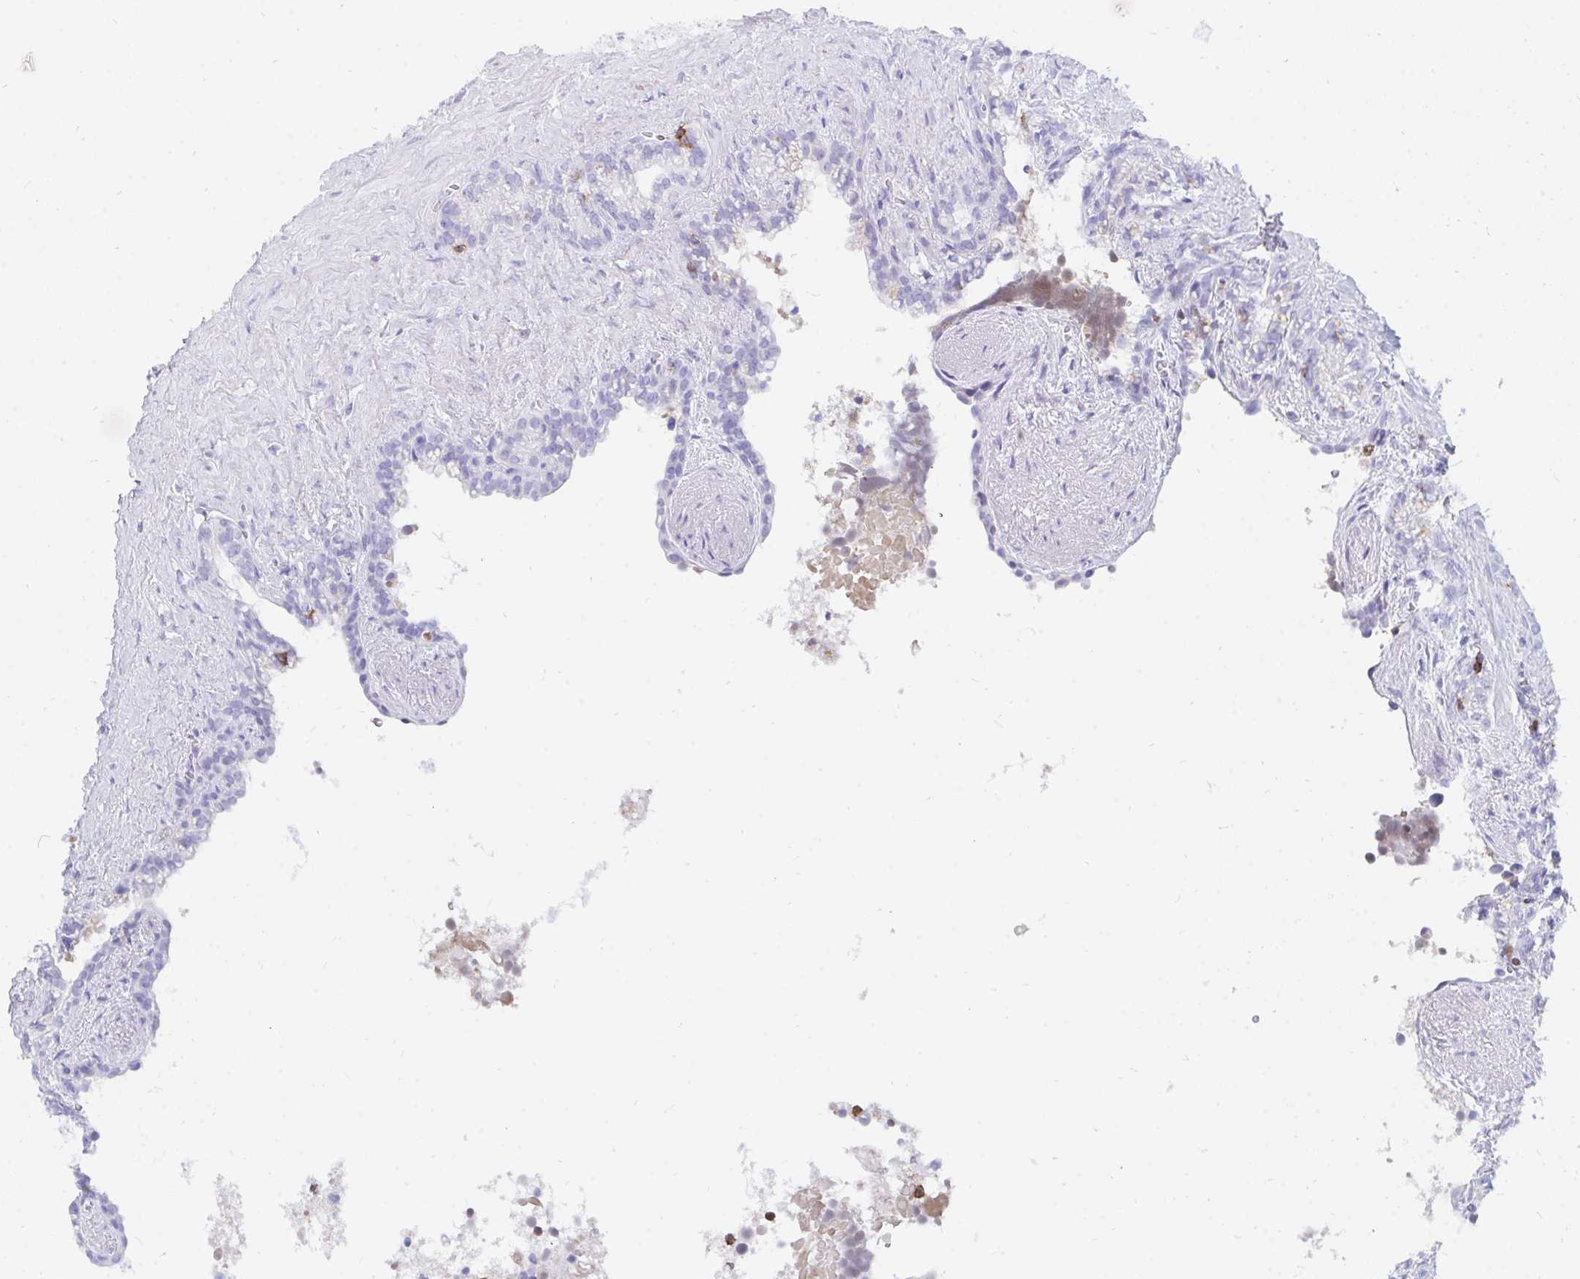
{"staining": {"intensity": "negative", "quantity": "none", "location": "none"}, "tissue": "seminal vesicle", "cell_type": "Glandular cells", "image_type": "normal", "snomed": [{"axis": "morphology", "description": "Normal tissue, NOS"}, {"axis": "topography", "description": "Seminal veicle"}], "caption": "A high-resolution photomicrograph shows IHC staining of normal seminal vesicle, which exhibits no significant staining in glandular cells.", "gene": "CD7", "patient": {"sex": "male", "age": 76}}